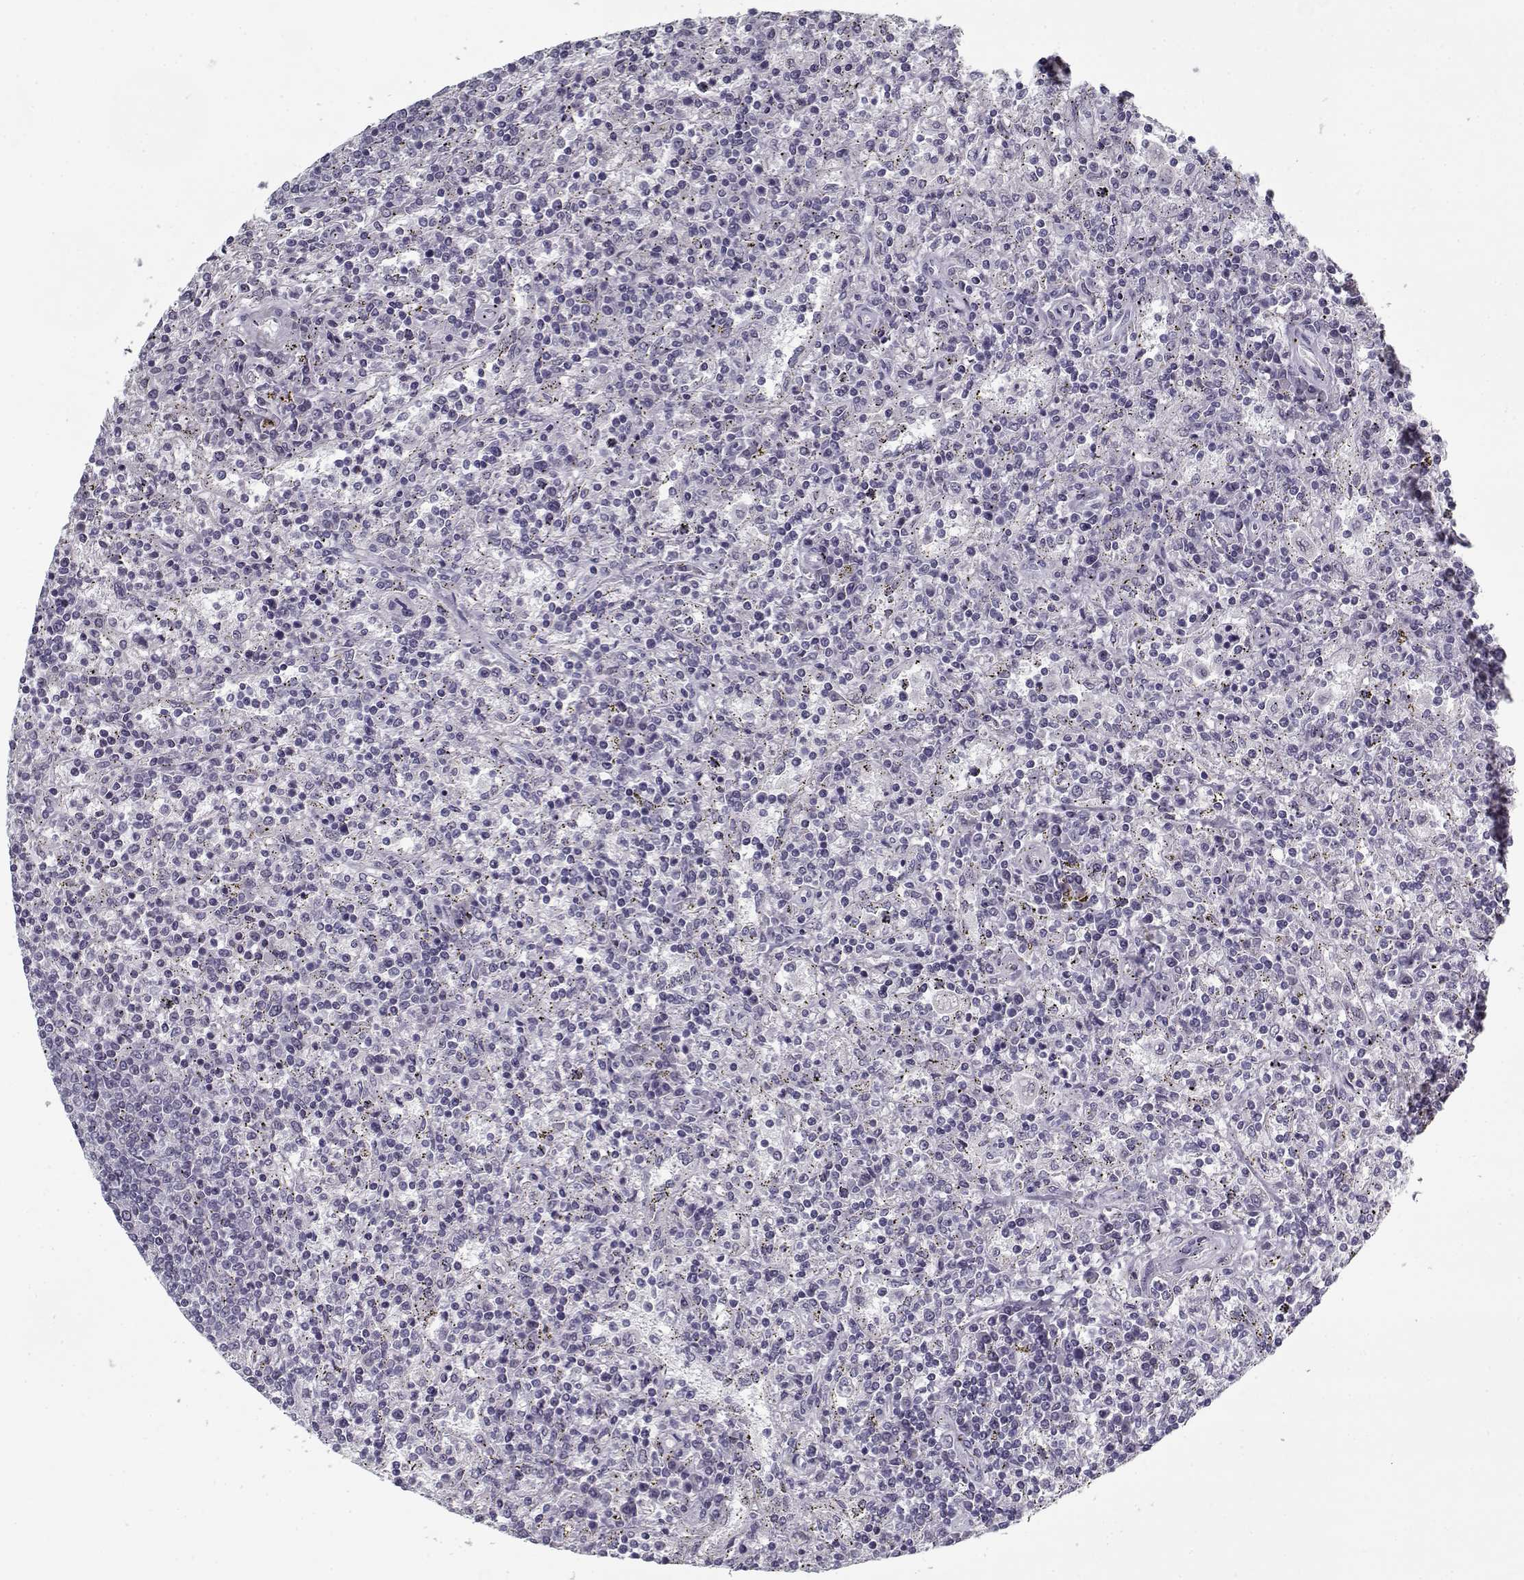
{"staining": {"intensity": "negative", "quantity": "none", "location": "none"}, "tissue": "lymphoma", "cell_type": "Tumor cells", "image_type": "cancer", "snomed": [{"axis": "morphology", "description": "Malignant lymphoma, non-Hodgkin's type, Low grade"}, {"axis": "topography", "description": "Spleen"}], "caption": "An IHC image of lymphoma is shown. There is no staining in tumor cells of lymphoma.", "gene": "RNF32", "patient": {"sex": "male", "age": 62}}